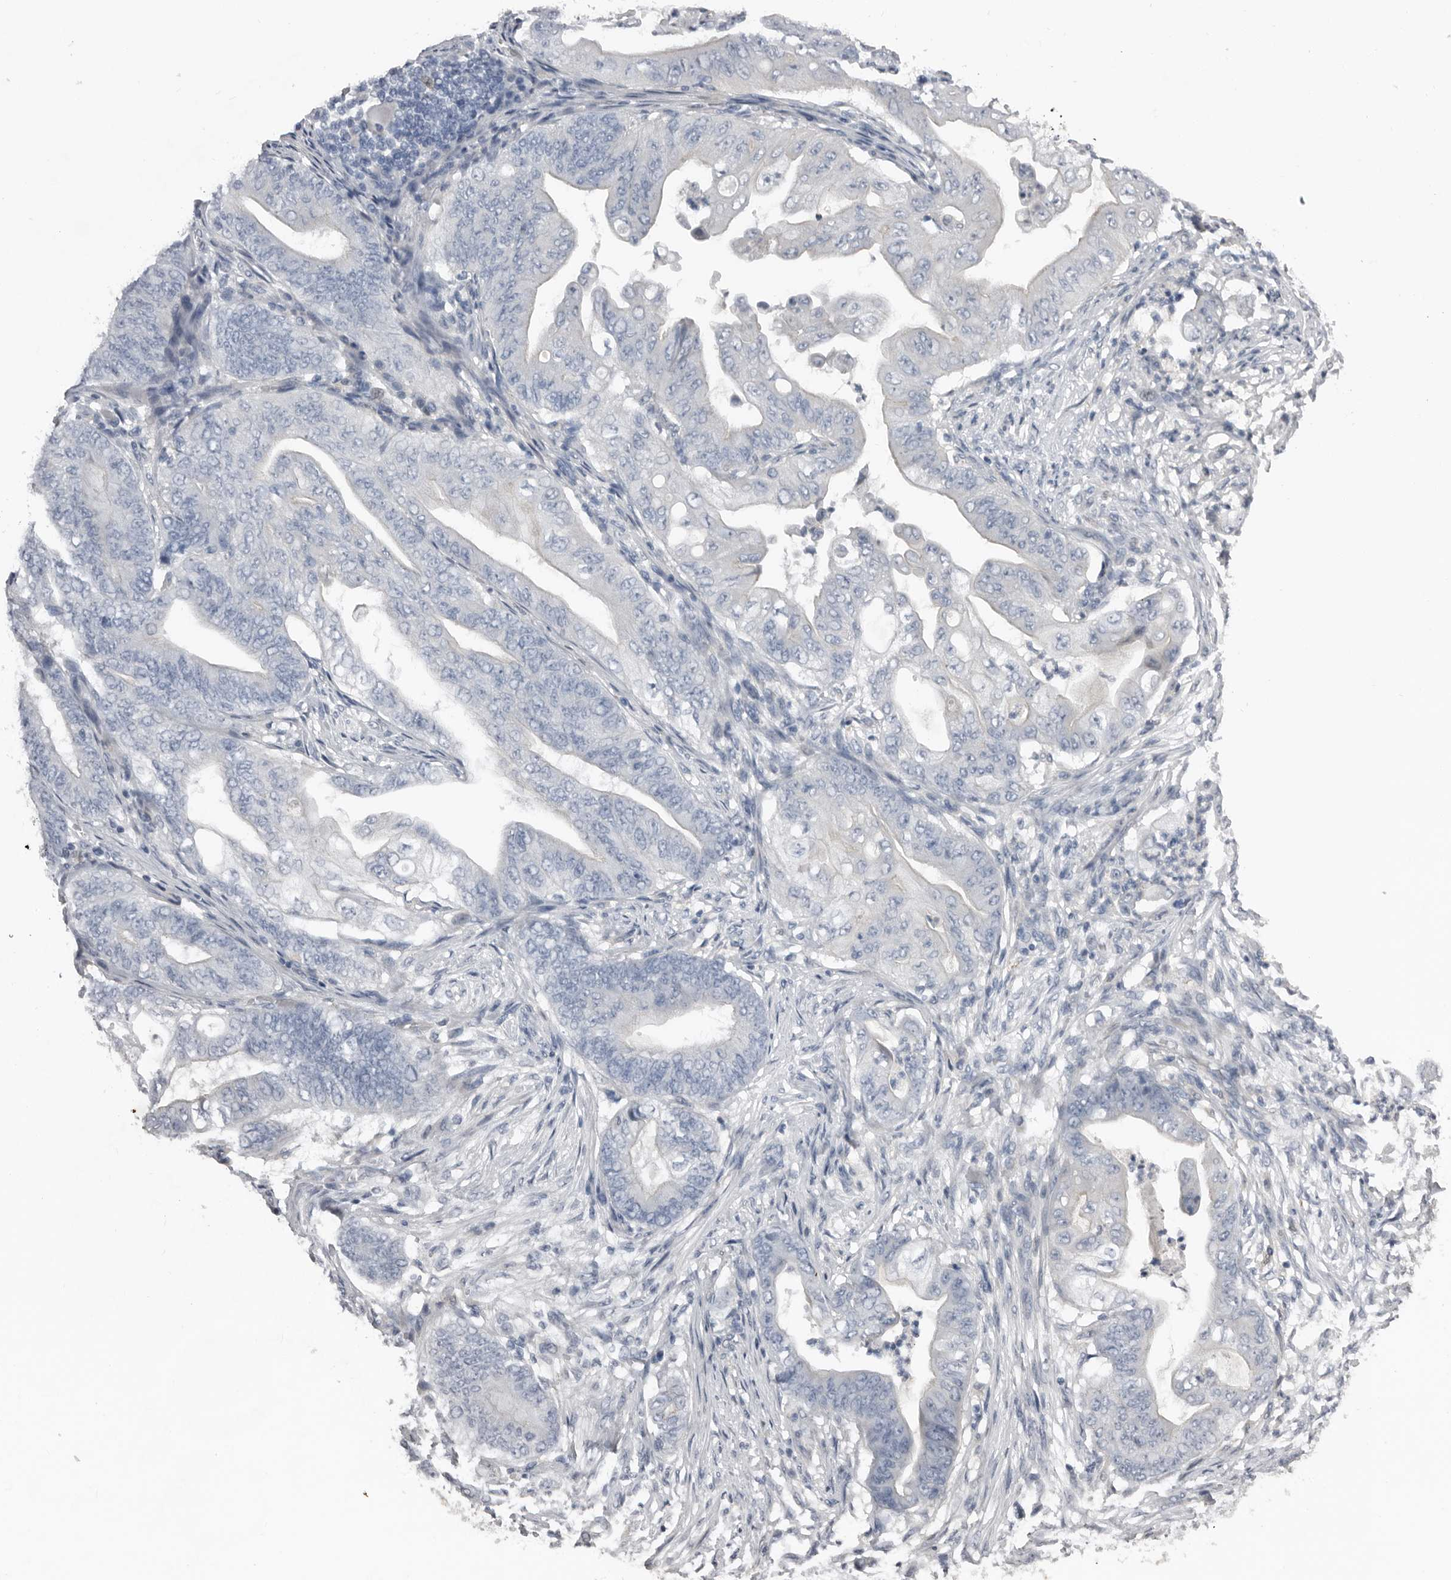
{"staining": {"intensity": "negative", "quantity": "none", "location": "none"}, "tissue": "stomach cancer", "cell_type": "Tumor cells", "image_type": "cancer", "snomed": [{"axis": "morphology", "description": "Adenocarcinoma, NOS"}, {"axis": "topography", "description": "Stomach"}], "caption": "High magnification brightfield microscopy of stomach cancer (adenocarcinoma) stained with DAB (brown) and counterstained with hematoxylin (blue): tumor cells show no significant staining.", "gene": "FABP7", "patient": {"sex": "female", "age": 73}}